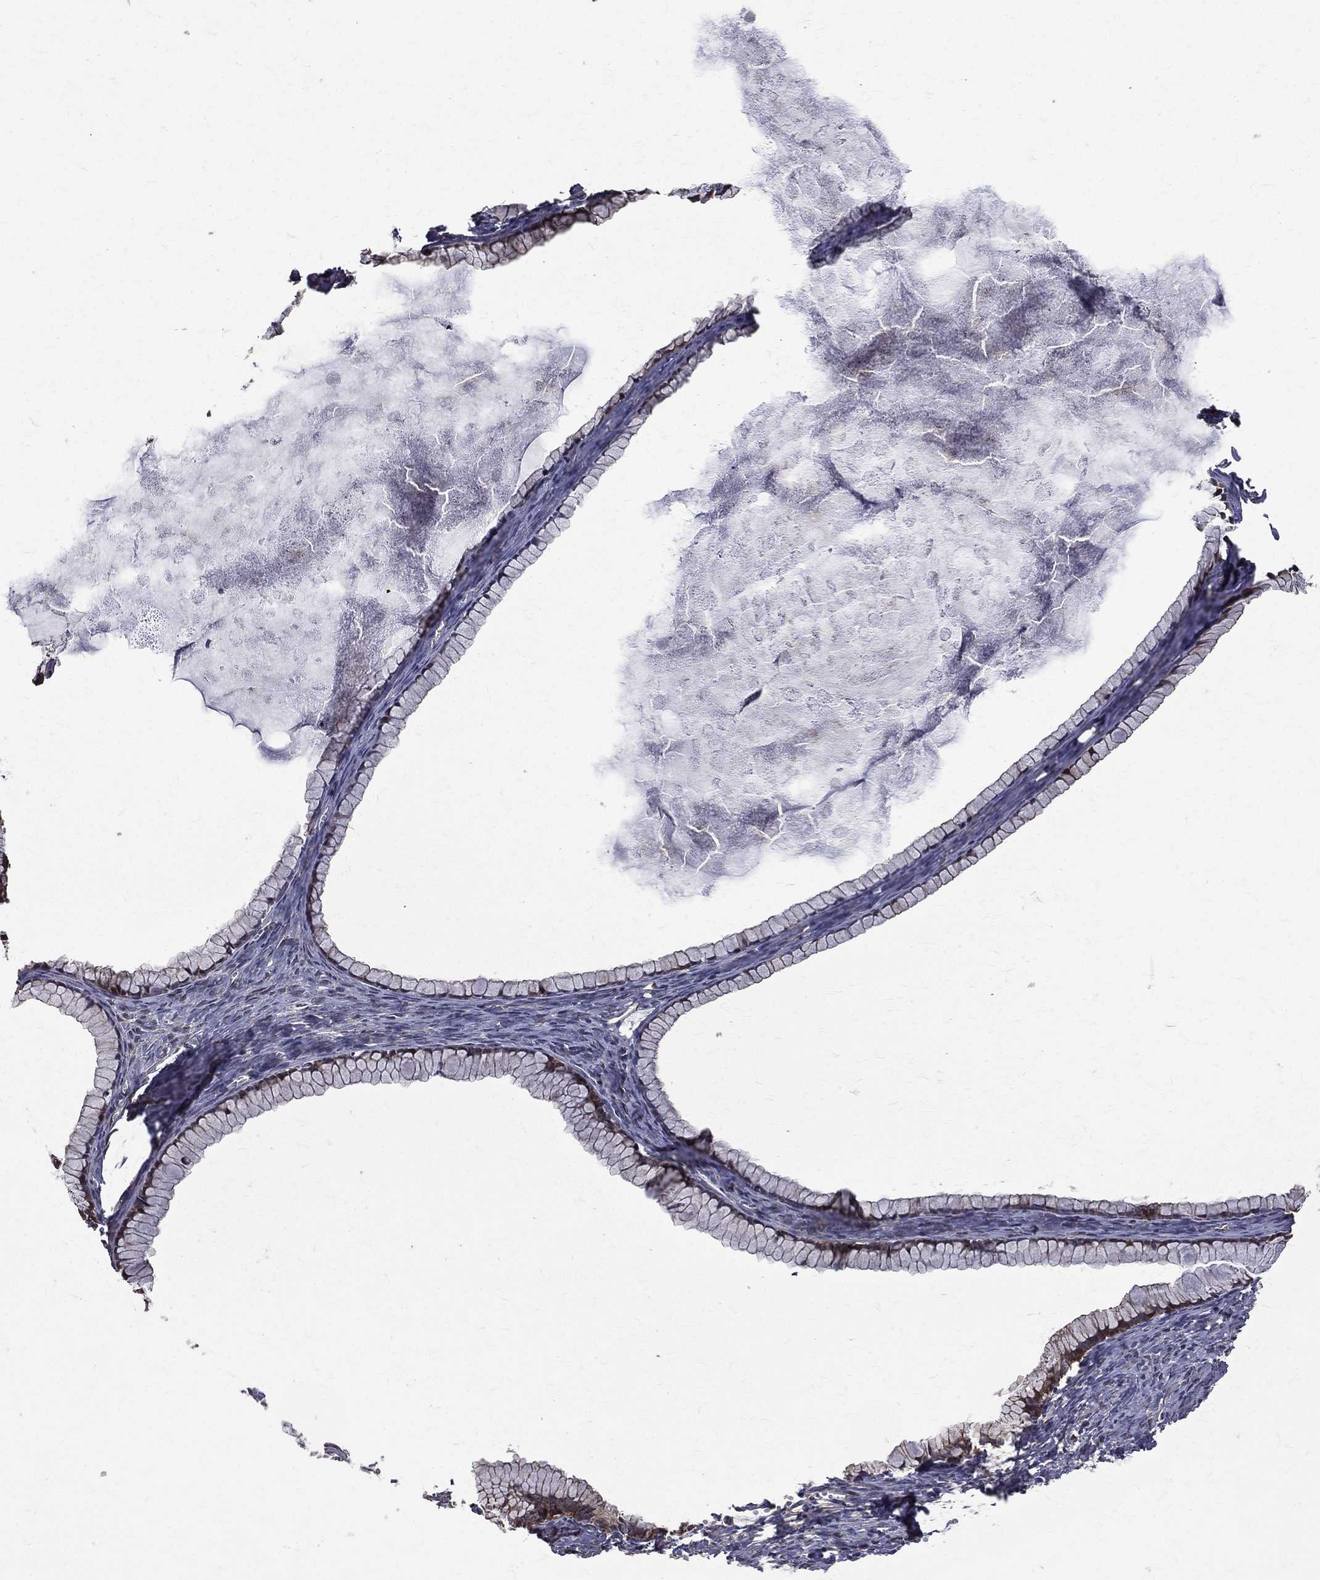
{"staining": {"intensity": "moderate", "quantity": "25%-75%", "location": "cytoplasmic/membranous"}, "tissue": "ovarian cancer", "cell_type": "Tumor cells", "image_type": "cancer", "snomed": [{"axis": "morphology", "description": "Cystadenocarcinoma, mucinous, NOS"}, {"axis": "topography", "description": "Ovary"}], "caption": "A medium amount of moderate cytoplasmic/membranous staining is seen in about 25%-75% of tumor cells in ovarian cancer tissue.", "gene": "RPGR", "patient": {"sex": "female", "age": 41}}